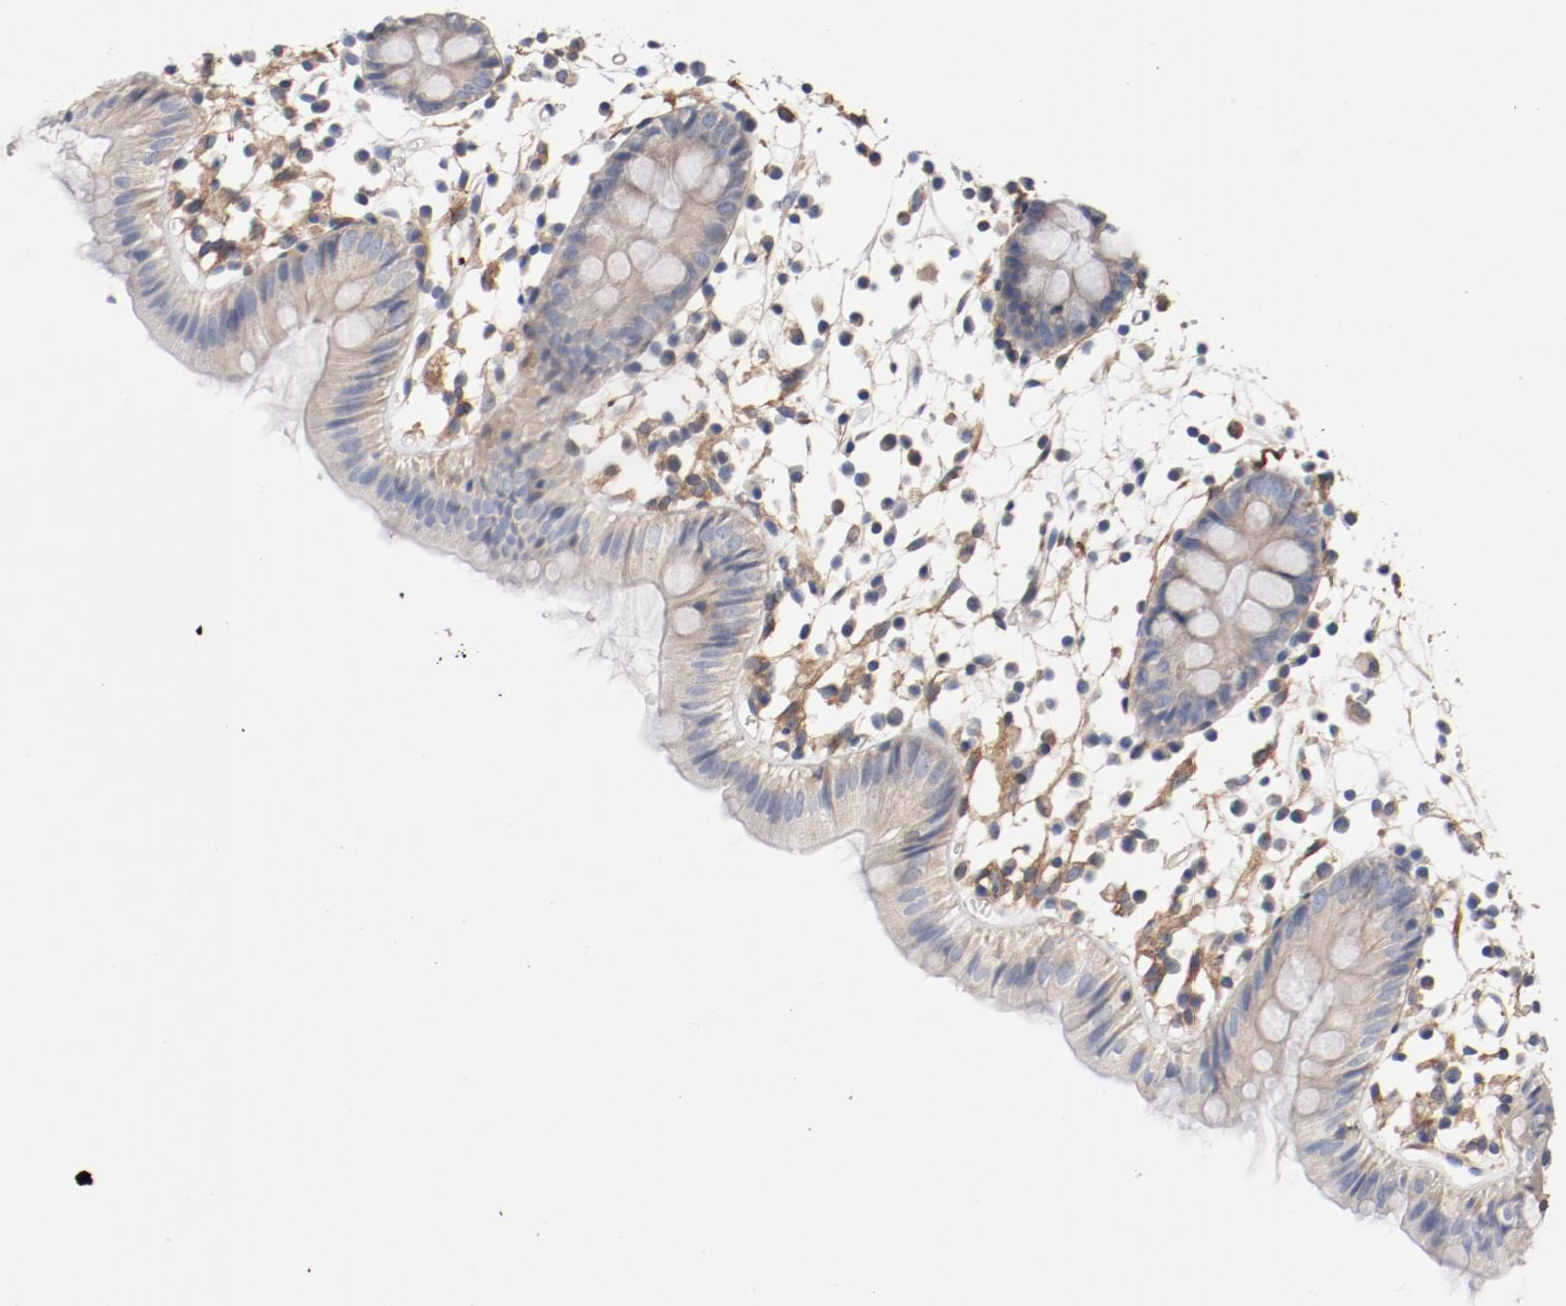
{"staining": {"intensity": "weak", "quantity": ">75%", "location": "cytoplasmic/membranous"}, "tissue": "colon", "cell_type": "Endothelial cells", "image_type": "normal", "snomed": [{"axis": "morphology", "description": "Normal tissue, NOS"}, {"axis": "topography", "description": "Colon"}], "caption": "Colon was stained to show a protein in brown. There is low levels of weak cytoplasmic/membranous staining in approximately >75% of endothelial cells. (Brightfield microscopy of DAB IHC at high magnification).", "gene": "ILK", "patient": {"sex": "male", "age": 14}}